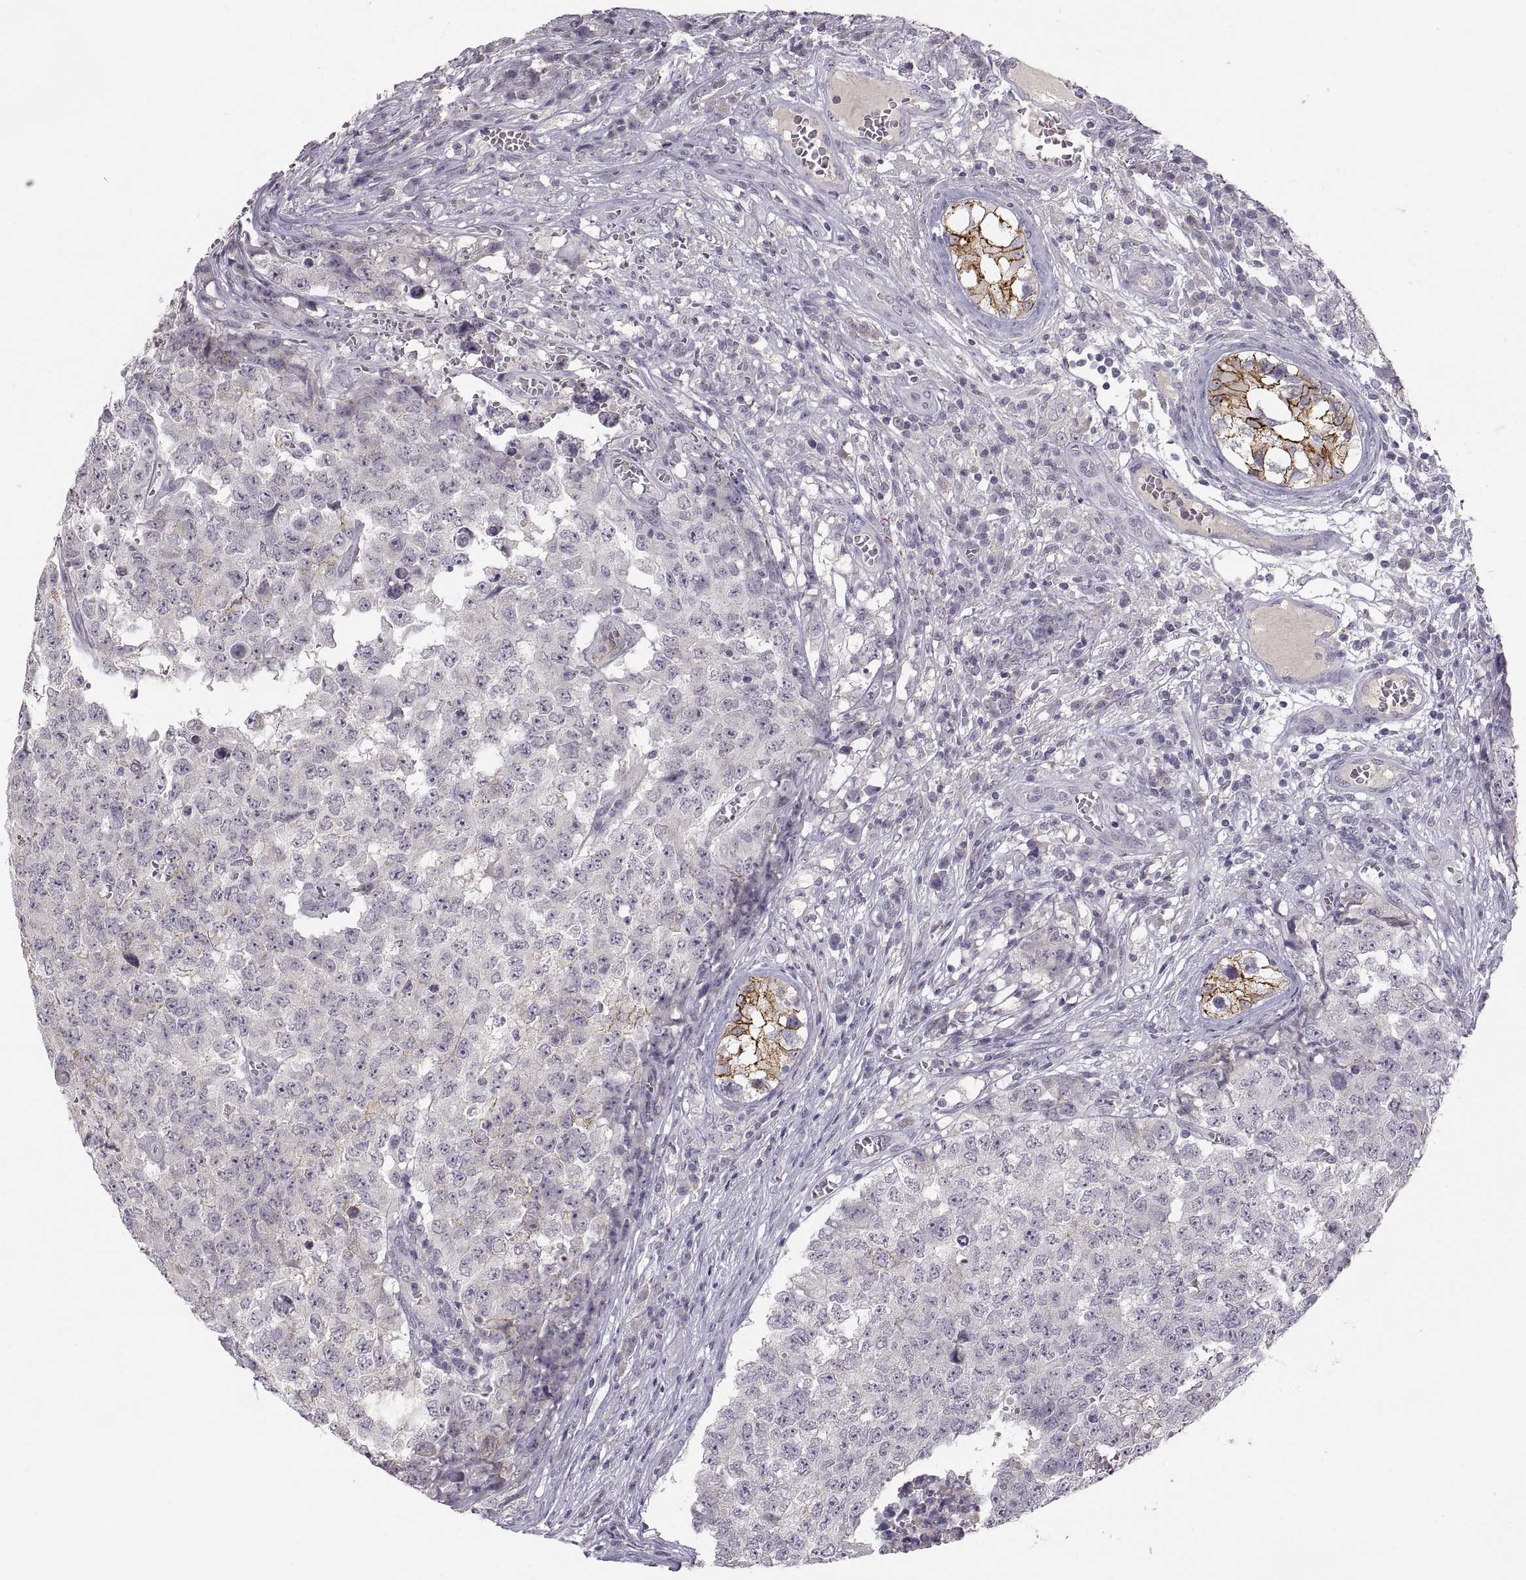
{"staining": {"intensity": "negative", "quantity": "none", "location": "none"}, "tissue": "testis cancer", "cell_type": "Tumor cells", "image_type": "cancer", "snomed": [{"axis": "morphology", "description": "Carcinoma, Embryonal, NOS"}, {"axis": "topography", "description": "Testis"}], "caption": "The photomicrograph demonstrates no significant staining in tumor cells of embryonal carcinoma (testis). The staining was performed using DAB (3,3'-diaminobenzidine) to visualize the protein expression in brown, while the nuclei were stained in blue with hematoxylin (Magnification: 20x).", "gene": "CDH2", "patient": {"sex": "male", "age": 23}}